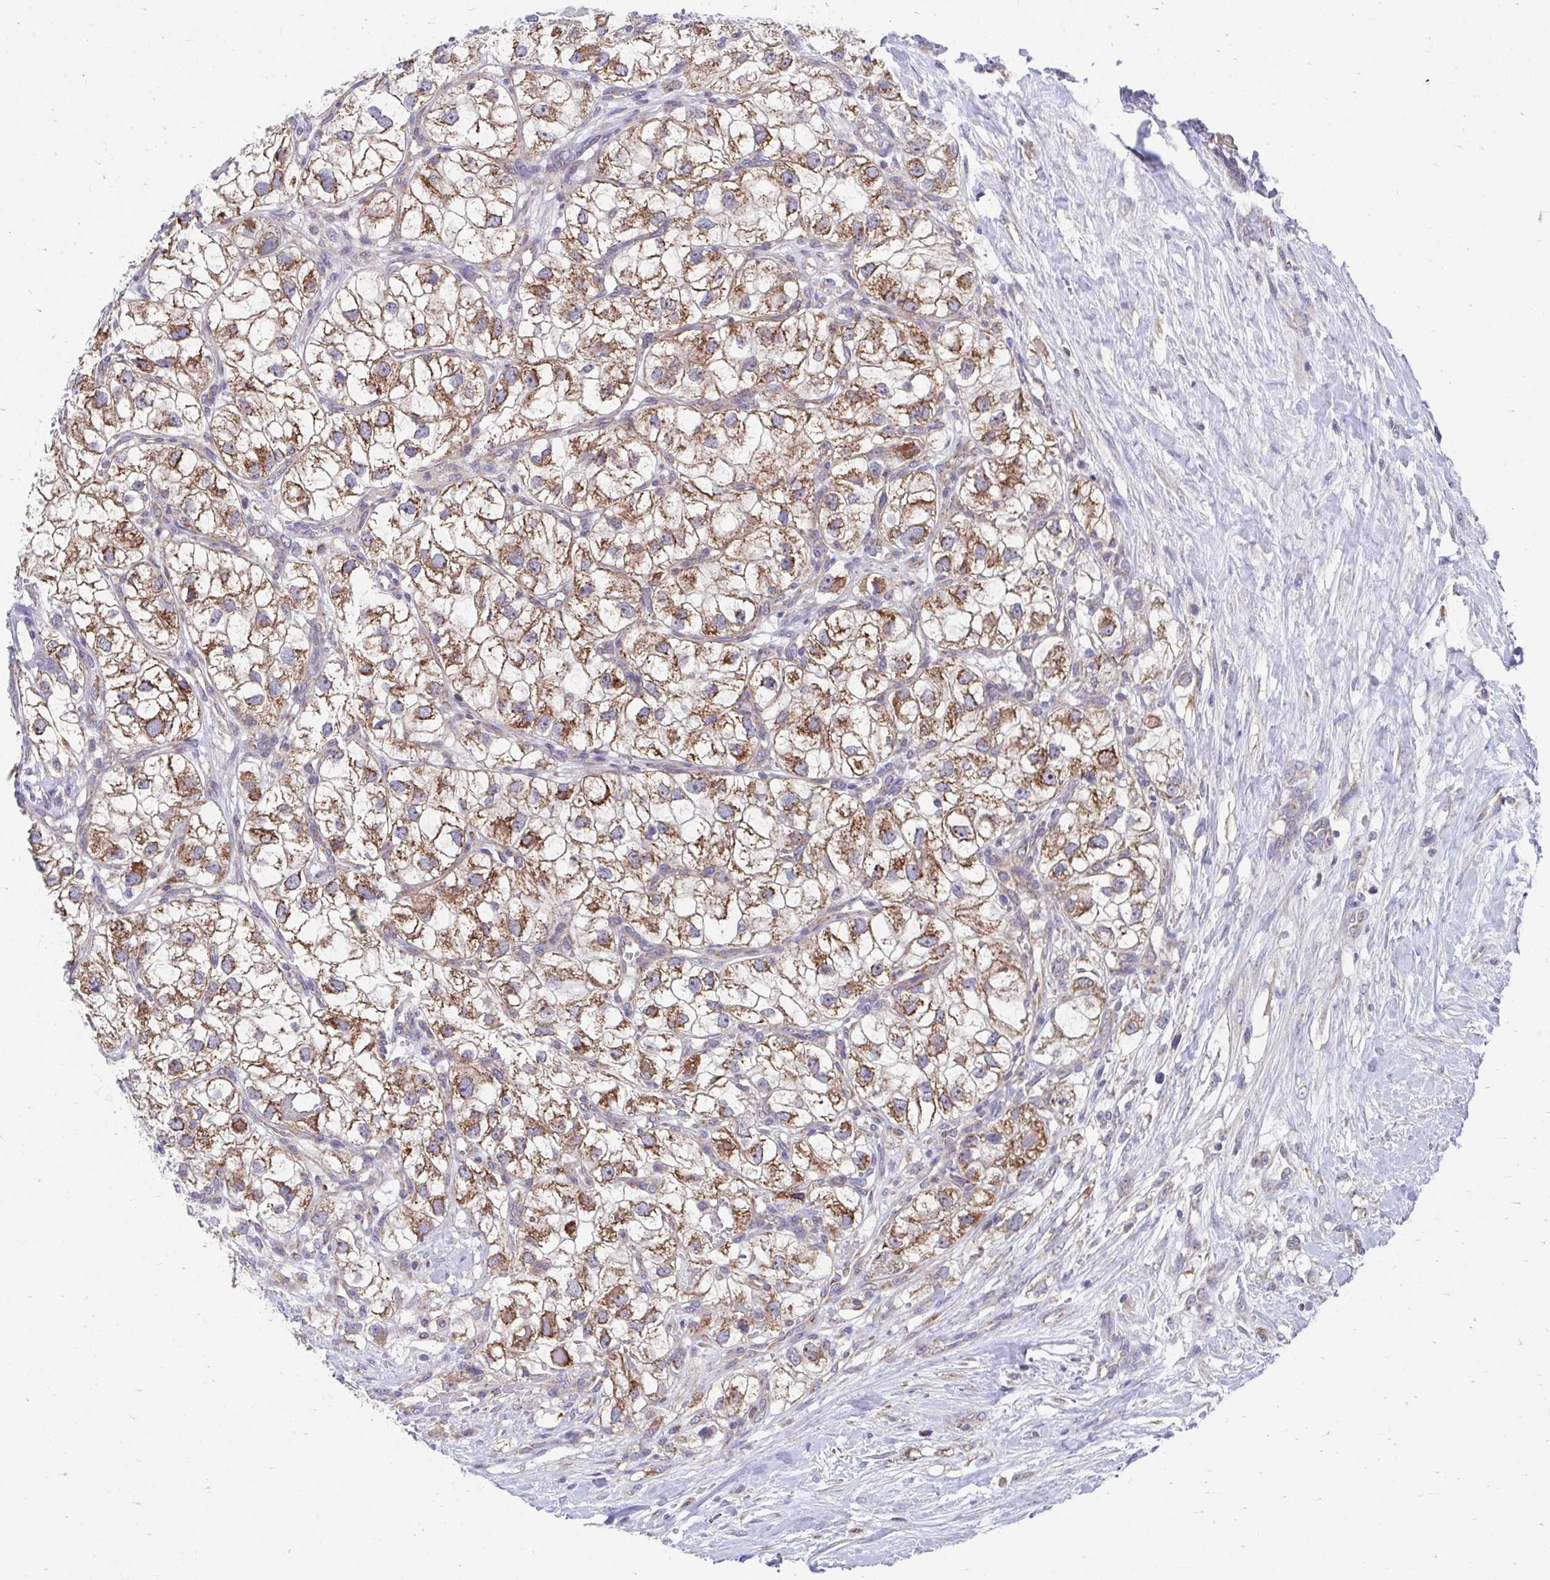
{"staining": {"intensity": "moderate", "quantity": ">75%", "location": "cytoplasmic/membranous"}, "tissue": "renal cancer", "cell_type": "Tumor cells", "image_type": "cancer", "snomed": [{"axis": "morphology", "description": "Adenocarcinoma, NOS"}, {"axis": "topography", "description": "Kidney"}], "caption": "The image shows staining of renal cancer, revealing moderate cytoplasmic/membranous protein expression (brown color) within tumor cells. The staining is performed using DAB brown chromogen to label protein expression. The nuclei are counter-stained blue using hematoxylin.", "gene": "FHIP1B", "patient": {"sex": "male", "age": 59}}